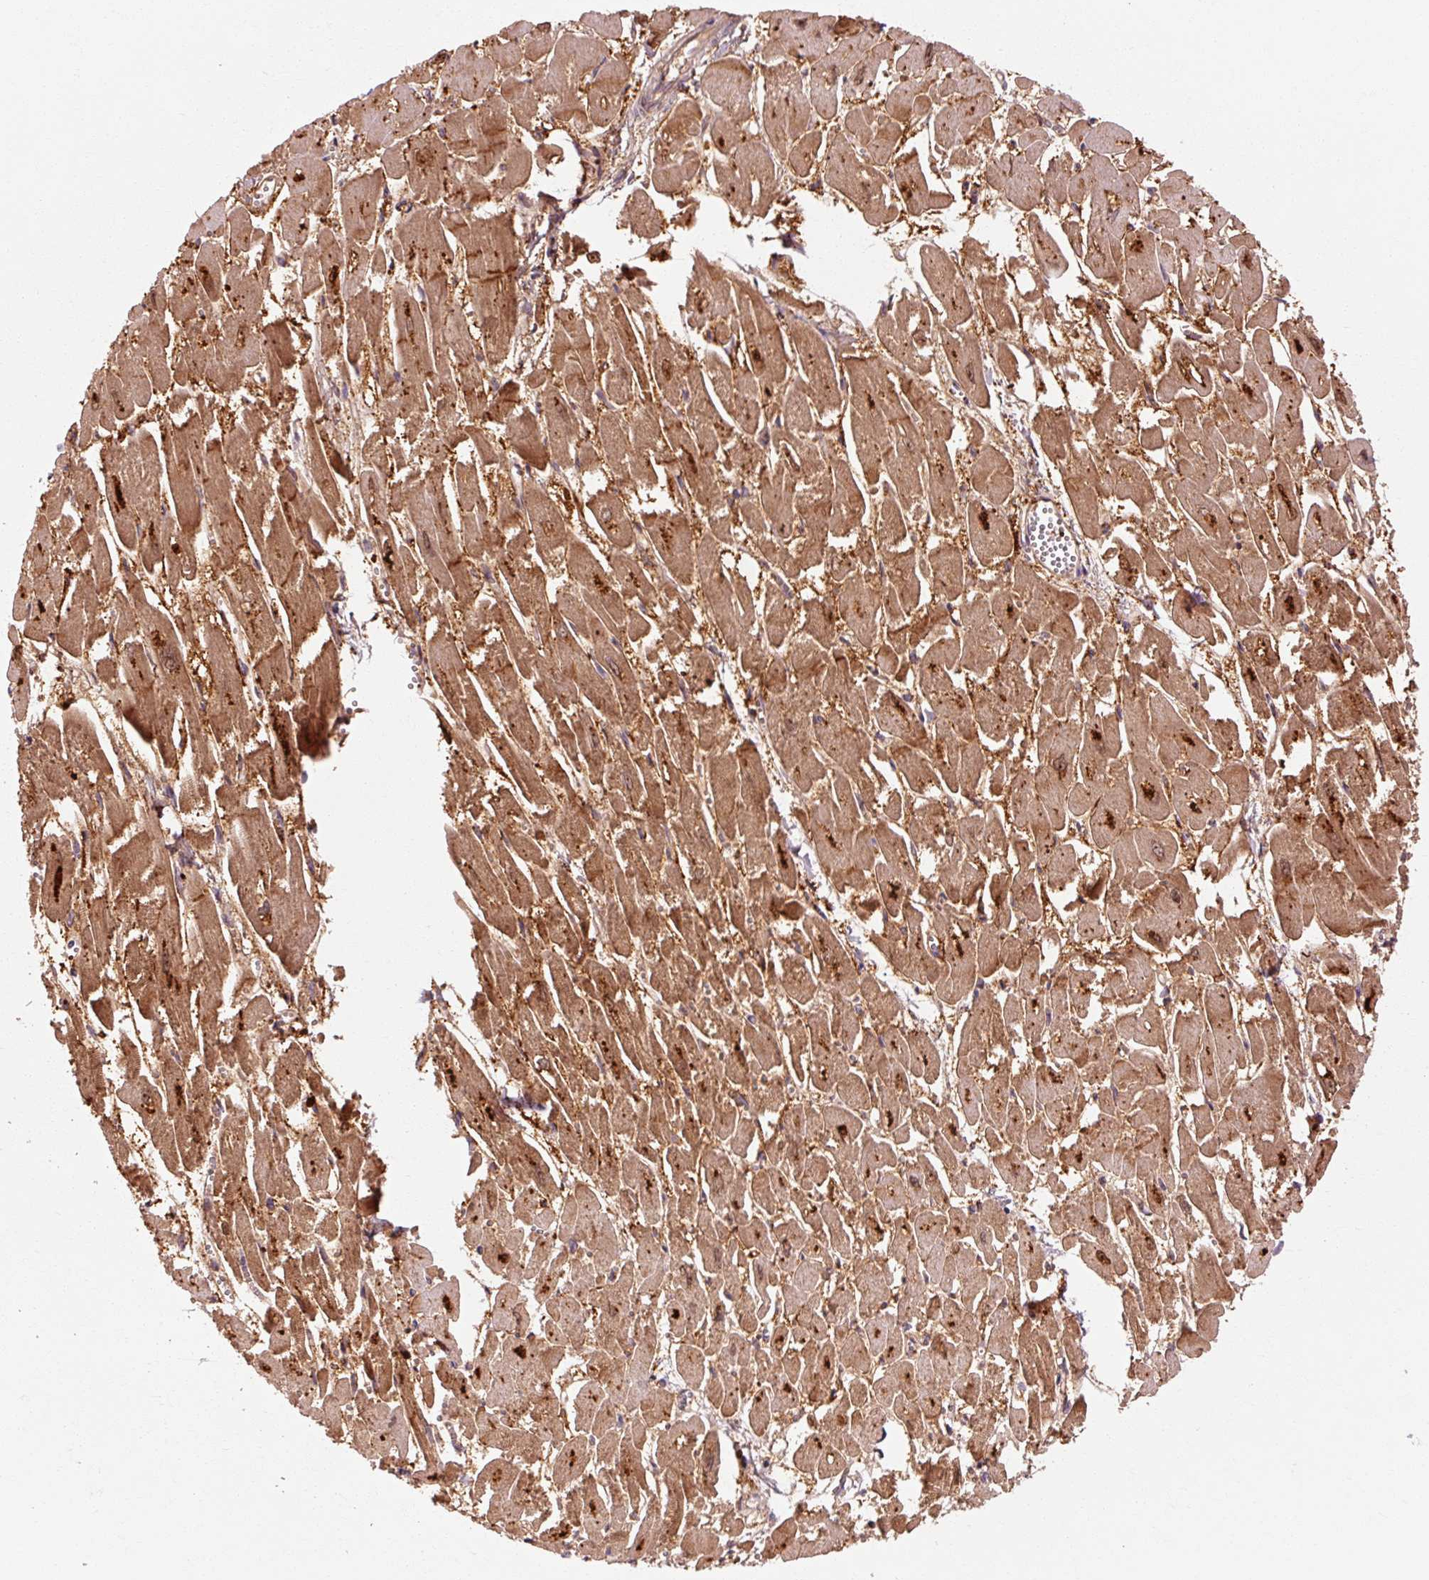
{"staining": {"intensity": "strong", "quantity": ">75%", "location": "cytoplasmic/membranous"}, "tissue": "heart muscle", "cell_type": "Cardiomyocytes", "image_type": "normal", "snomed": [{"axis": "morphology", "description": "Normal tissue, NOS"}, {"axis": "topography", "description": "Heart"}], "caption": "IHC of benign heart muscle exhibits high levels of strong cytoplasmic/membranous staining in approximately >75% of cardiomyocytes. Immunohistochemistry stains the protein in brown and the nuclei are stained blue.", "gene": "CTNNA1", "patient": {"sex": "male", "age": 54}}